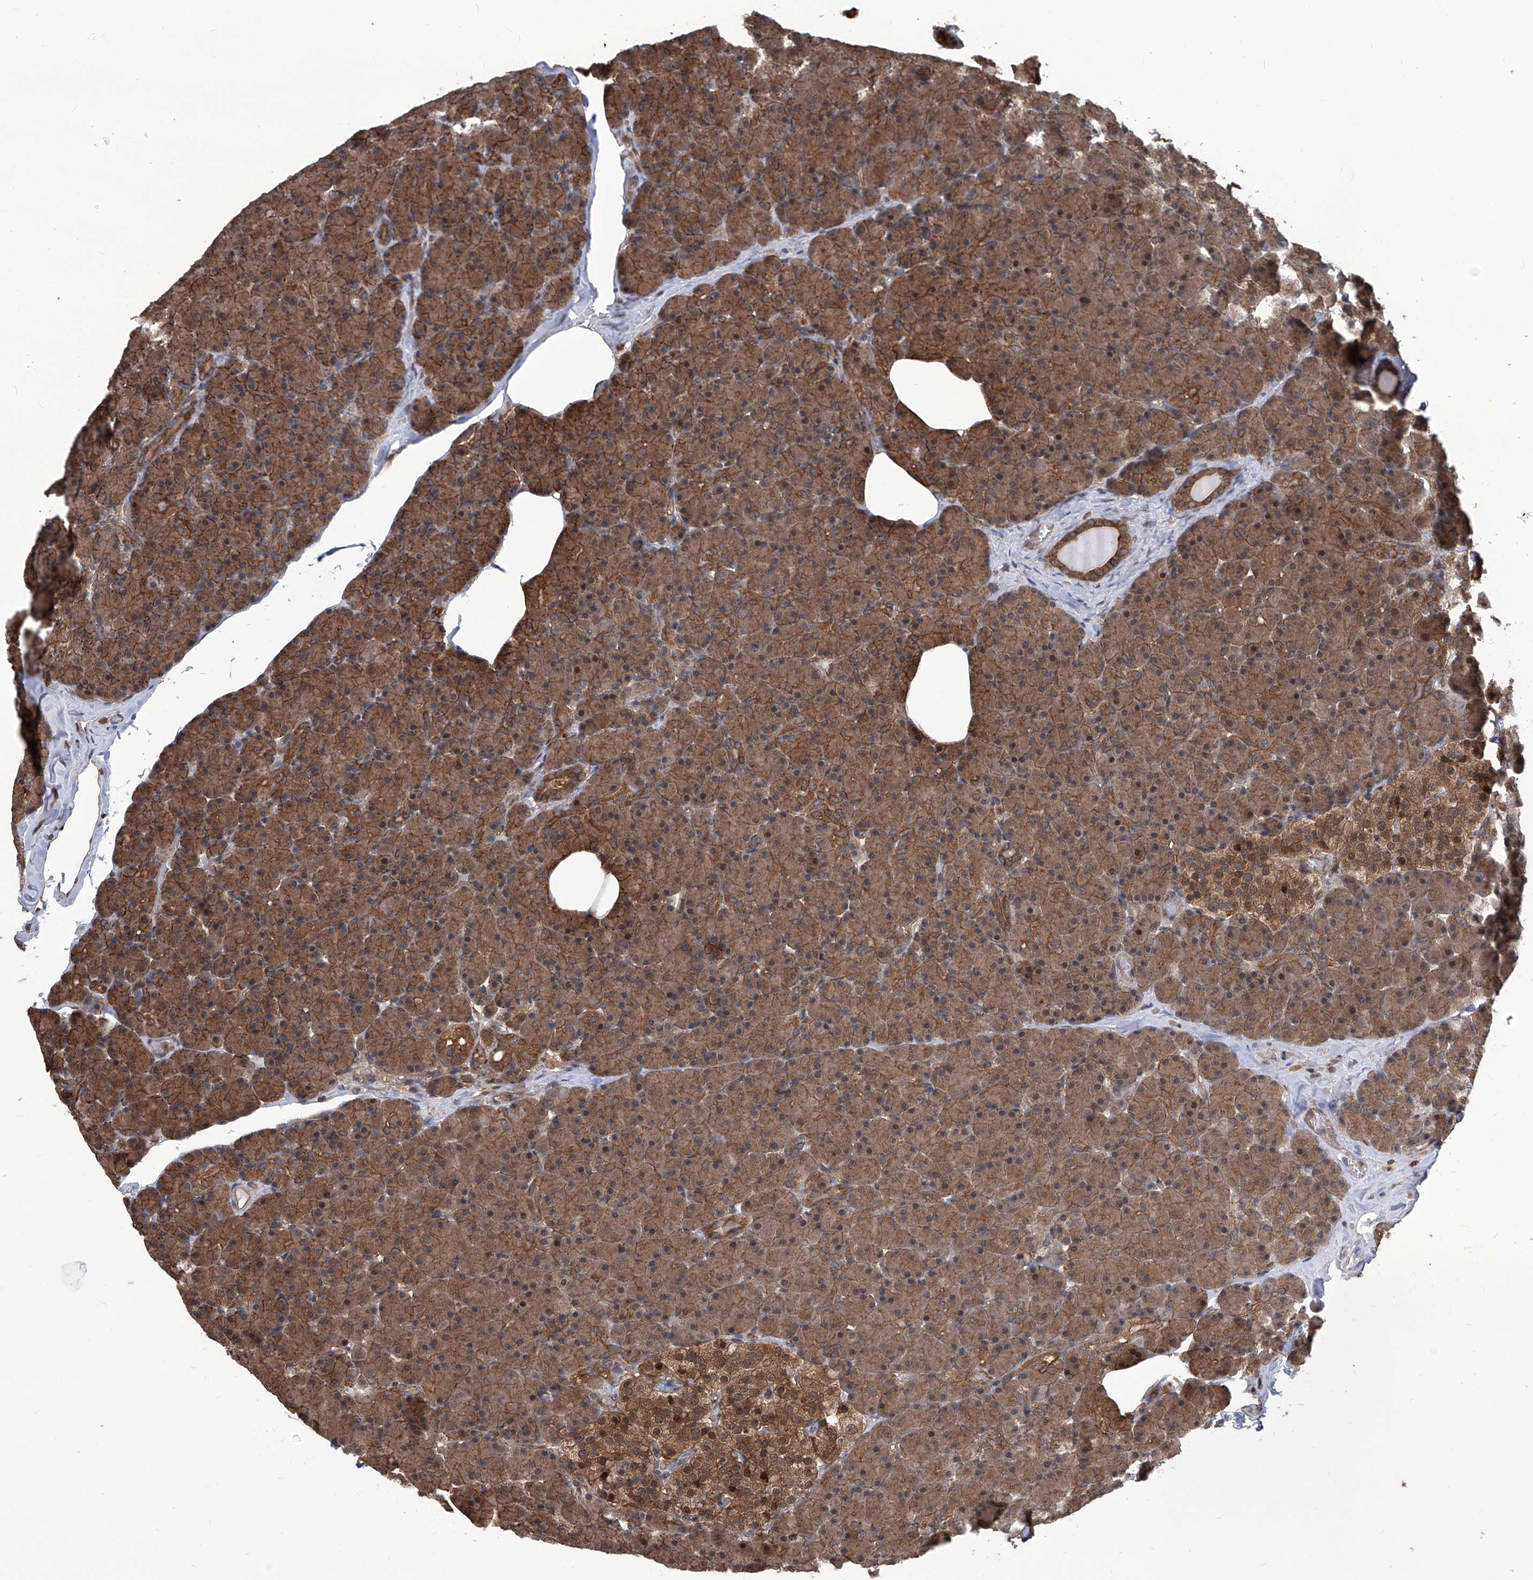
{"staining": {"intensity": "moderate", "quantity": ">75%", "location": "cytoplasmic/membranous"}, "tissue": "pancreas", "cell_type": "Exocrine glandular cells", "image_type": "normal", "snomed": [{"axis": "morphology", "description": "Normal tissue, NOS"}, {"axis": "topography", "description": "Pancreas"}], "caption": "Immunohistochemistry (DAB) staining of unremarkable pancreas exhibits moderate cytoplasmic/membranous protein positivity in about >75% of exocrine glandular cells. (DAB = brown stain, brightfield microscopy at high magnification).", "gene": "PSMB1", "patient": {"sex": "female", "age": 43}}